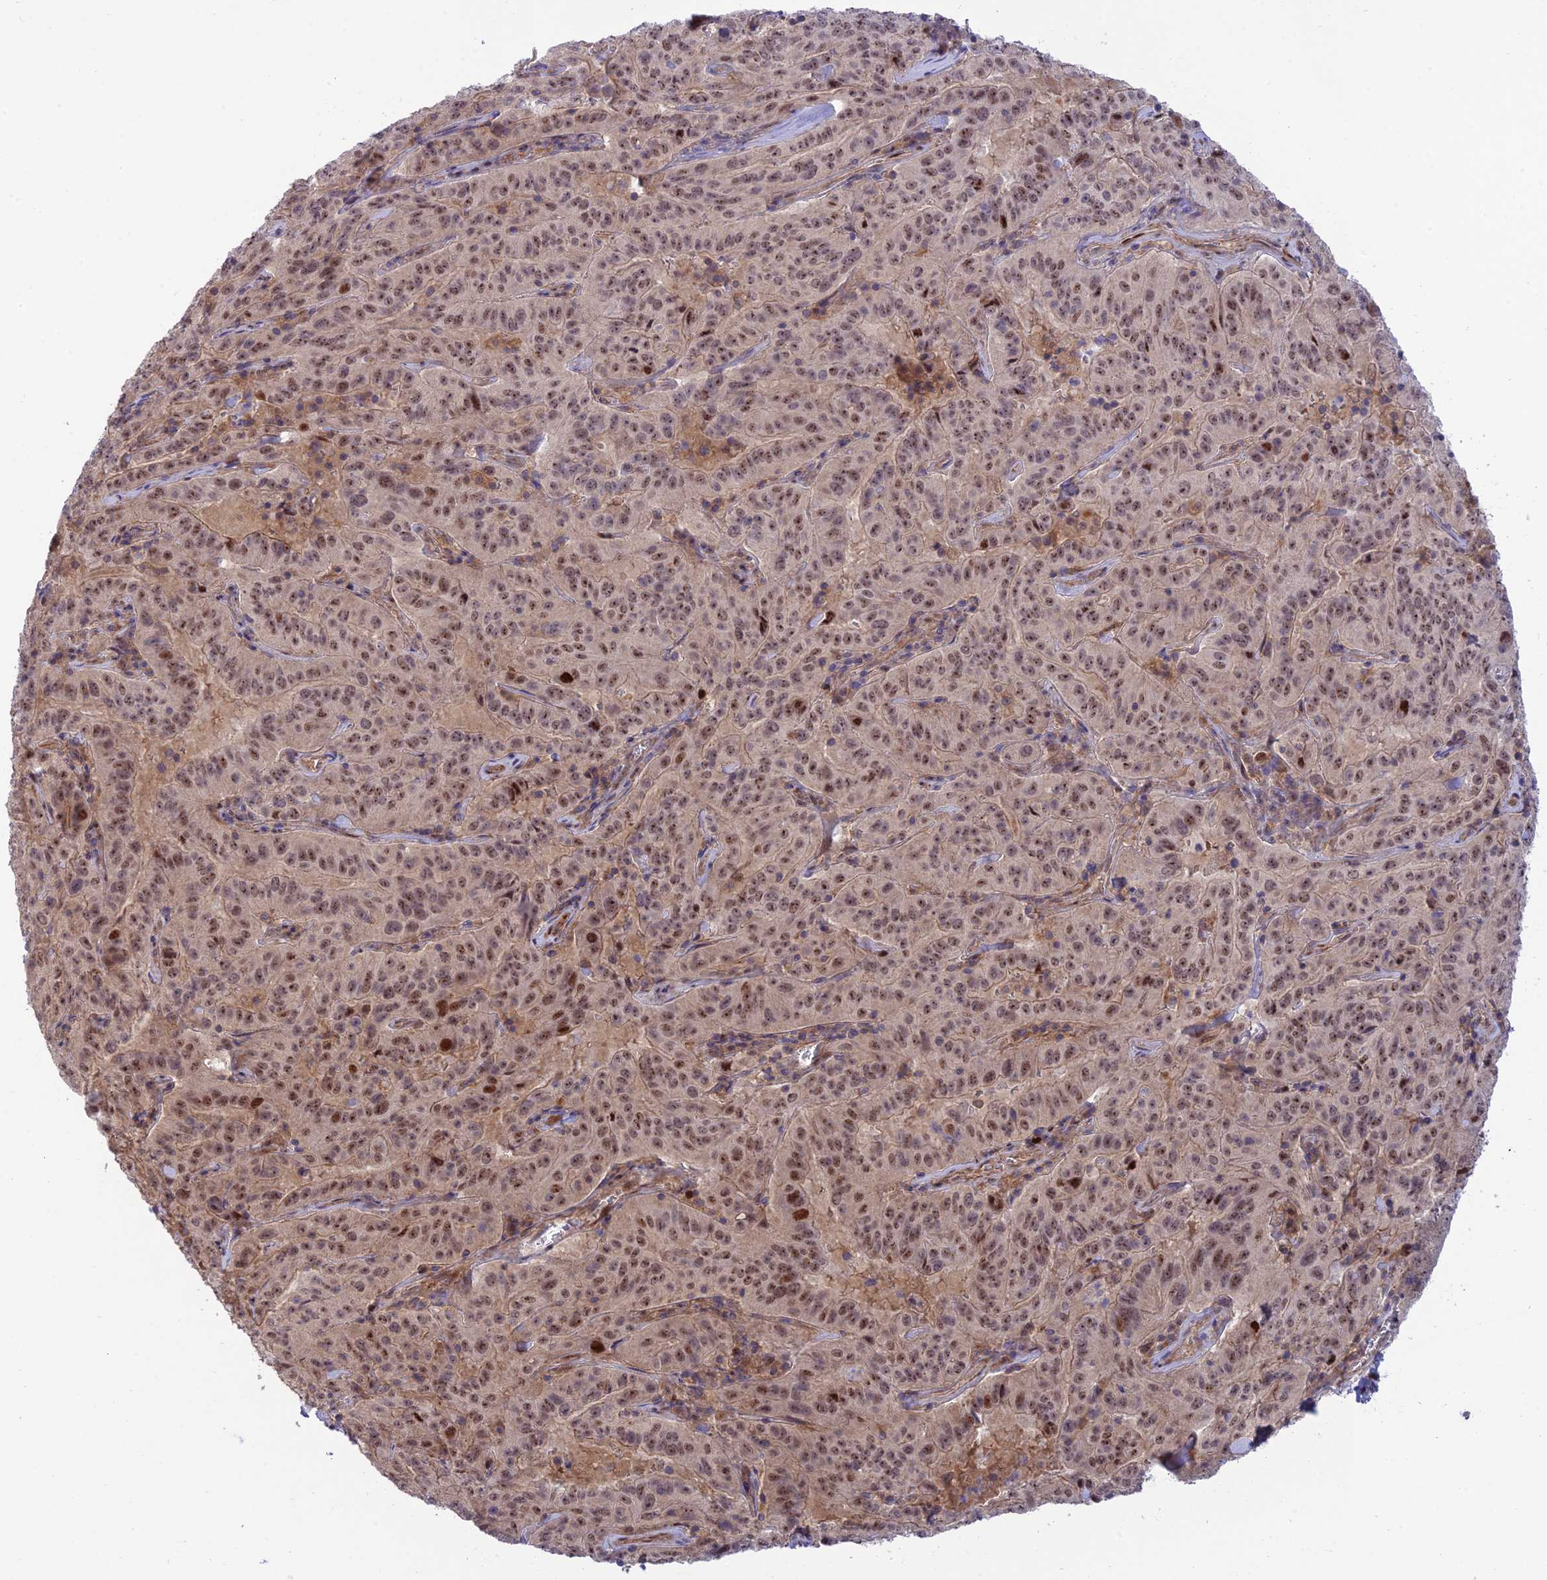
{"staining": {"intensity": "moderate", "quantity": ">75%", "location": "nuclear"}, "tissue": "pancreatic cancer", "cell_type": "Tumor cells", "image_type": "cancer", "snomed": [{"axis": "morphology", "description": "Adenocarcinoma, NOS"}, {"axis": "topography", "description": "Pancreas"}], "caption": "Brown immunohistochemical staining in pancreatic cancer (adenocarcinoma) exhibits moderate nuclear staining in about >75% of tumor cells.", "gene": "ZNF584", "patient": {"sex": "male", "age": 63}}